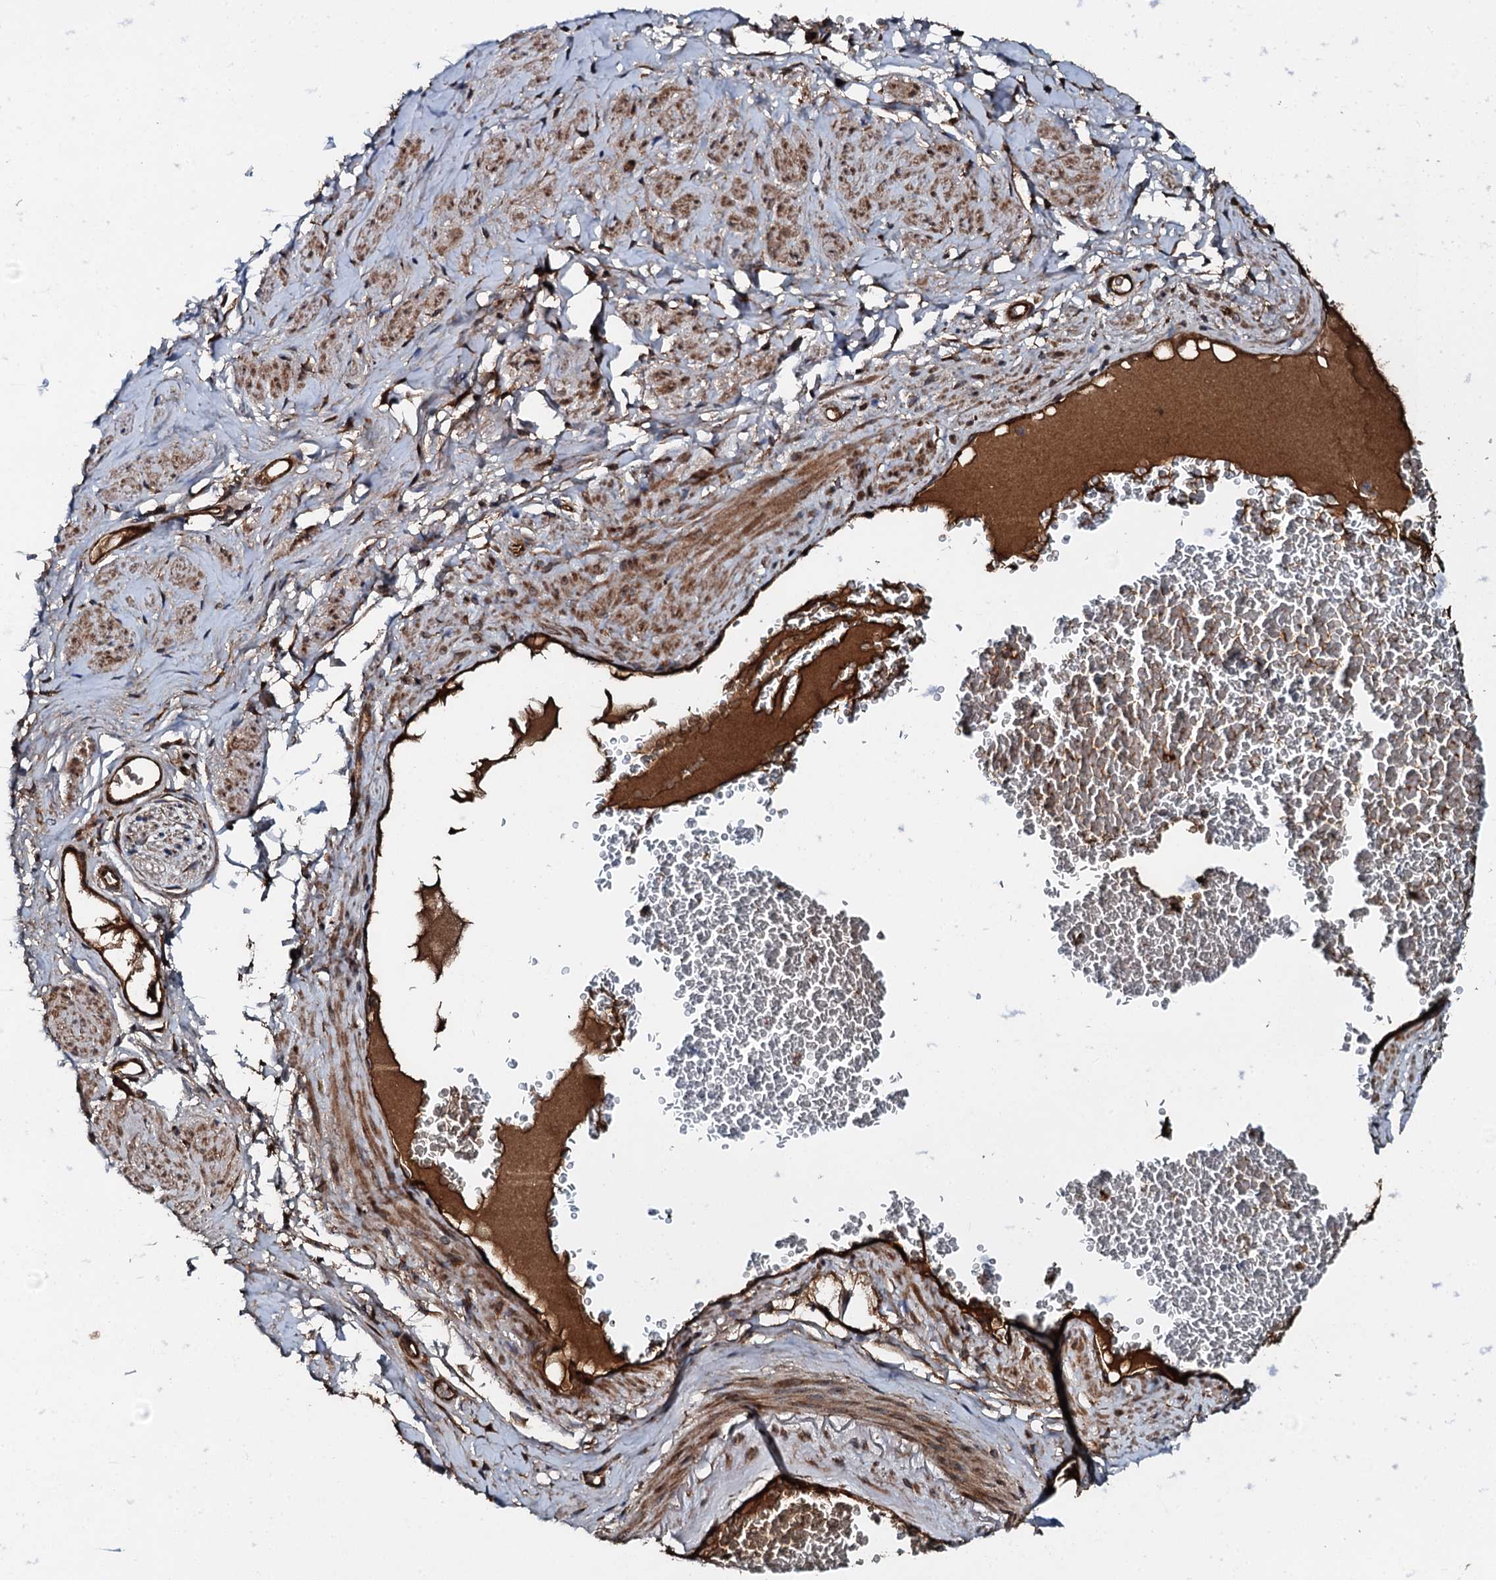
{"staining": {"intensity": "strong", "quantity": ">75%", "location": "cytoplasmic/membranous"}, "tissue": "soft tissue", "cell_type": "Chondrocytes", "image_type": "normal", "snomed": [{"axis": "morphology", "description": "Normal tissue, NOS"}, {"axis": "morphology", "description": "Adenocarcinoma, NOS"}, {"axis": "topography", "description": "Rectum"}, {"axis": "topography", "description": "Vagina"}, {"axis": "topography", "description": "Peripheral nerve tissue"}], "caption": "A micrograph of soft tissue stained for a protein exhibits strong cytoplasmic/membranous brown staining in chondrocytes. (DAB (3,3'-diaminobenzidine) IHC, brown staining for protein, blue staining for nuclei).", "gene": "FLYWCH1", "patient": {"sex": "female", "age": 71}}